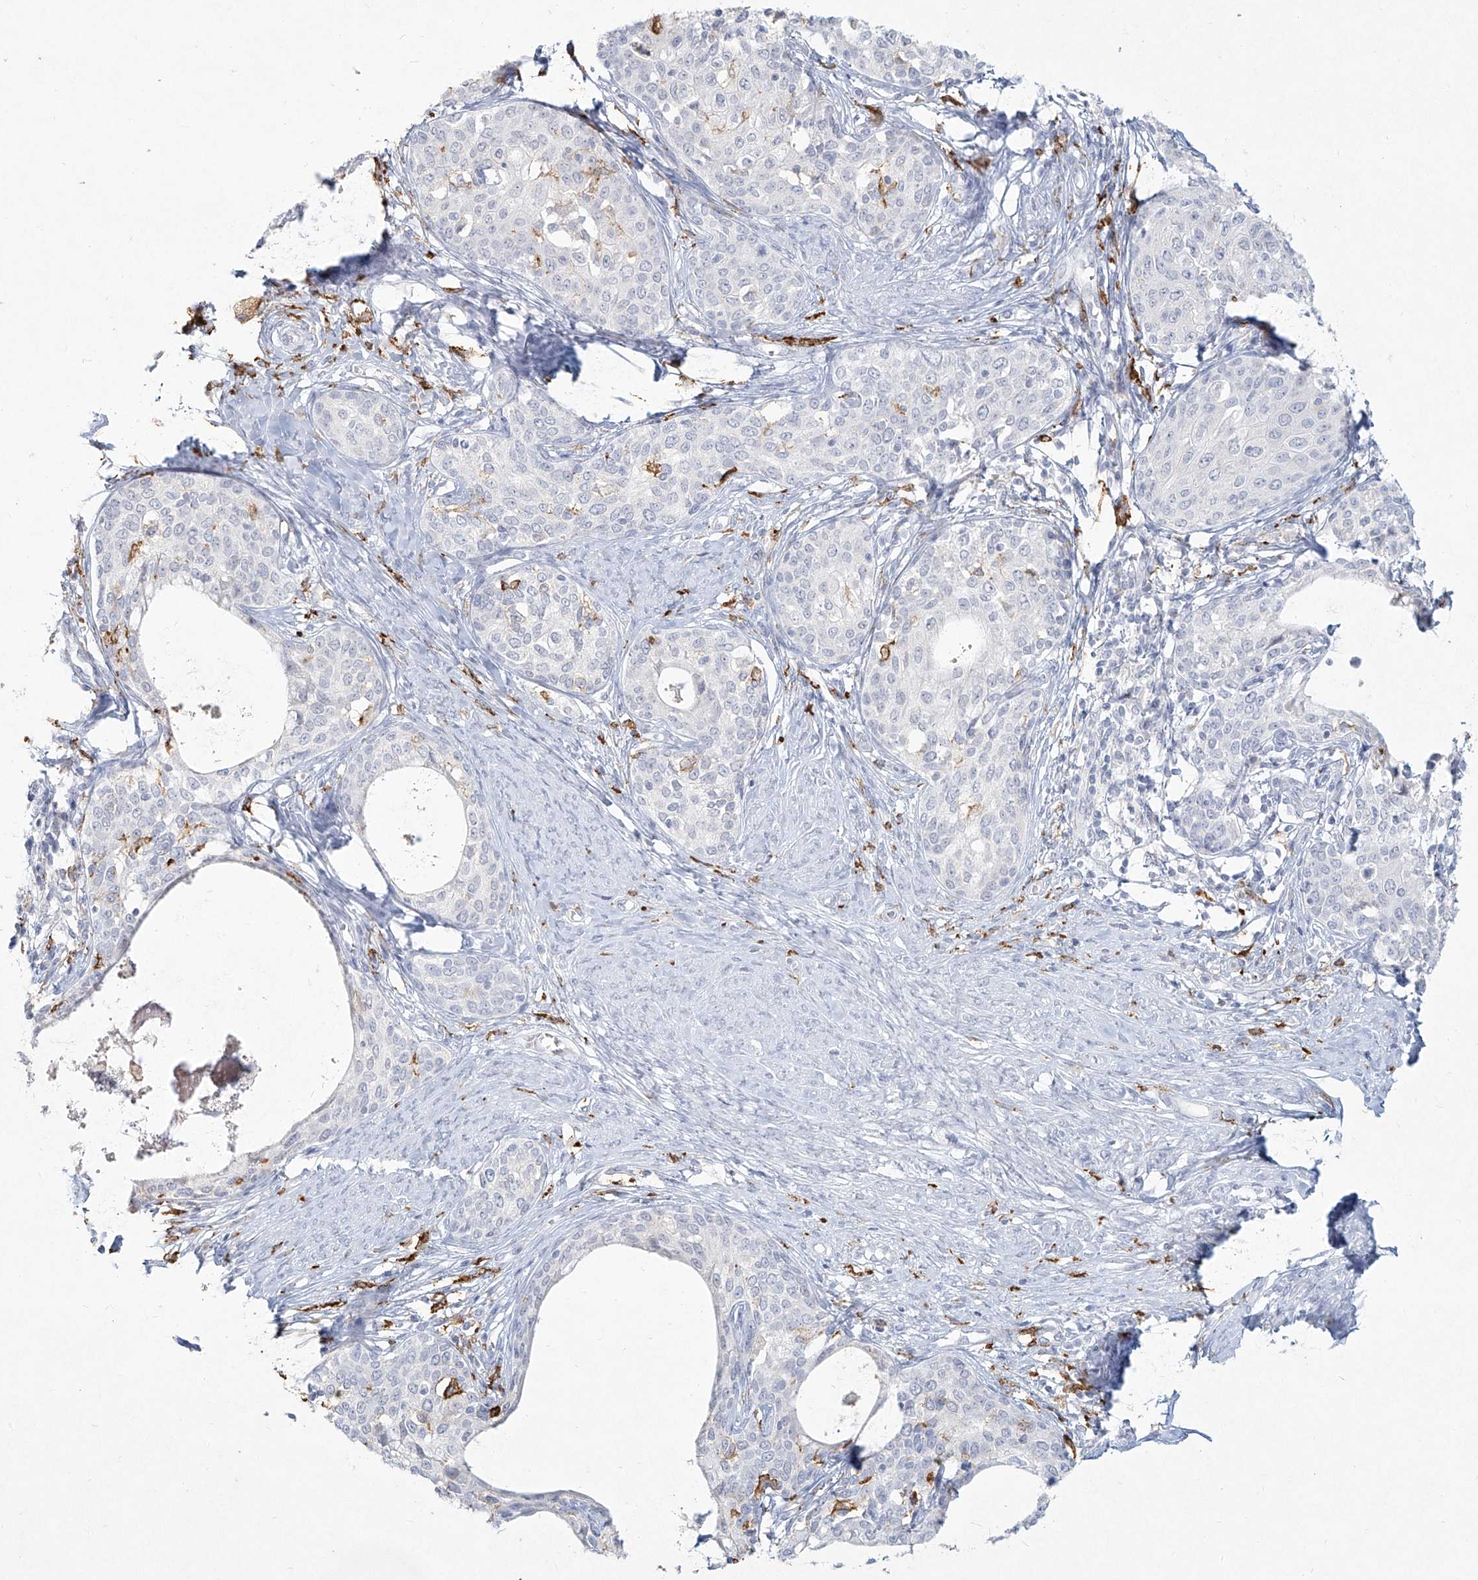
{"staining": {"intensity": "negative", "quantity": "none", "location": "none"}, "tissue": "cervical cancer", "cell_type": "Tumor cells", "image_type": "cancer", "snomed": [{"axis": "morphology", "description": "Squamous cell carcinoma, NOS"}, {"axis": "morphology", "description": "Adenocarcinoma, NOS"}, {"axis": "topography", "description": "Cervix"}], "caption": "Protein analysis of cervical adenocarcinoma shows no significant staining in tumor cells.", "gene": "CD209", "patient": {"sex": "female", "age": 52}}